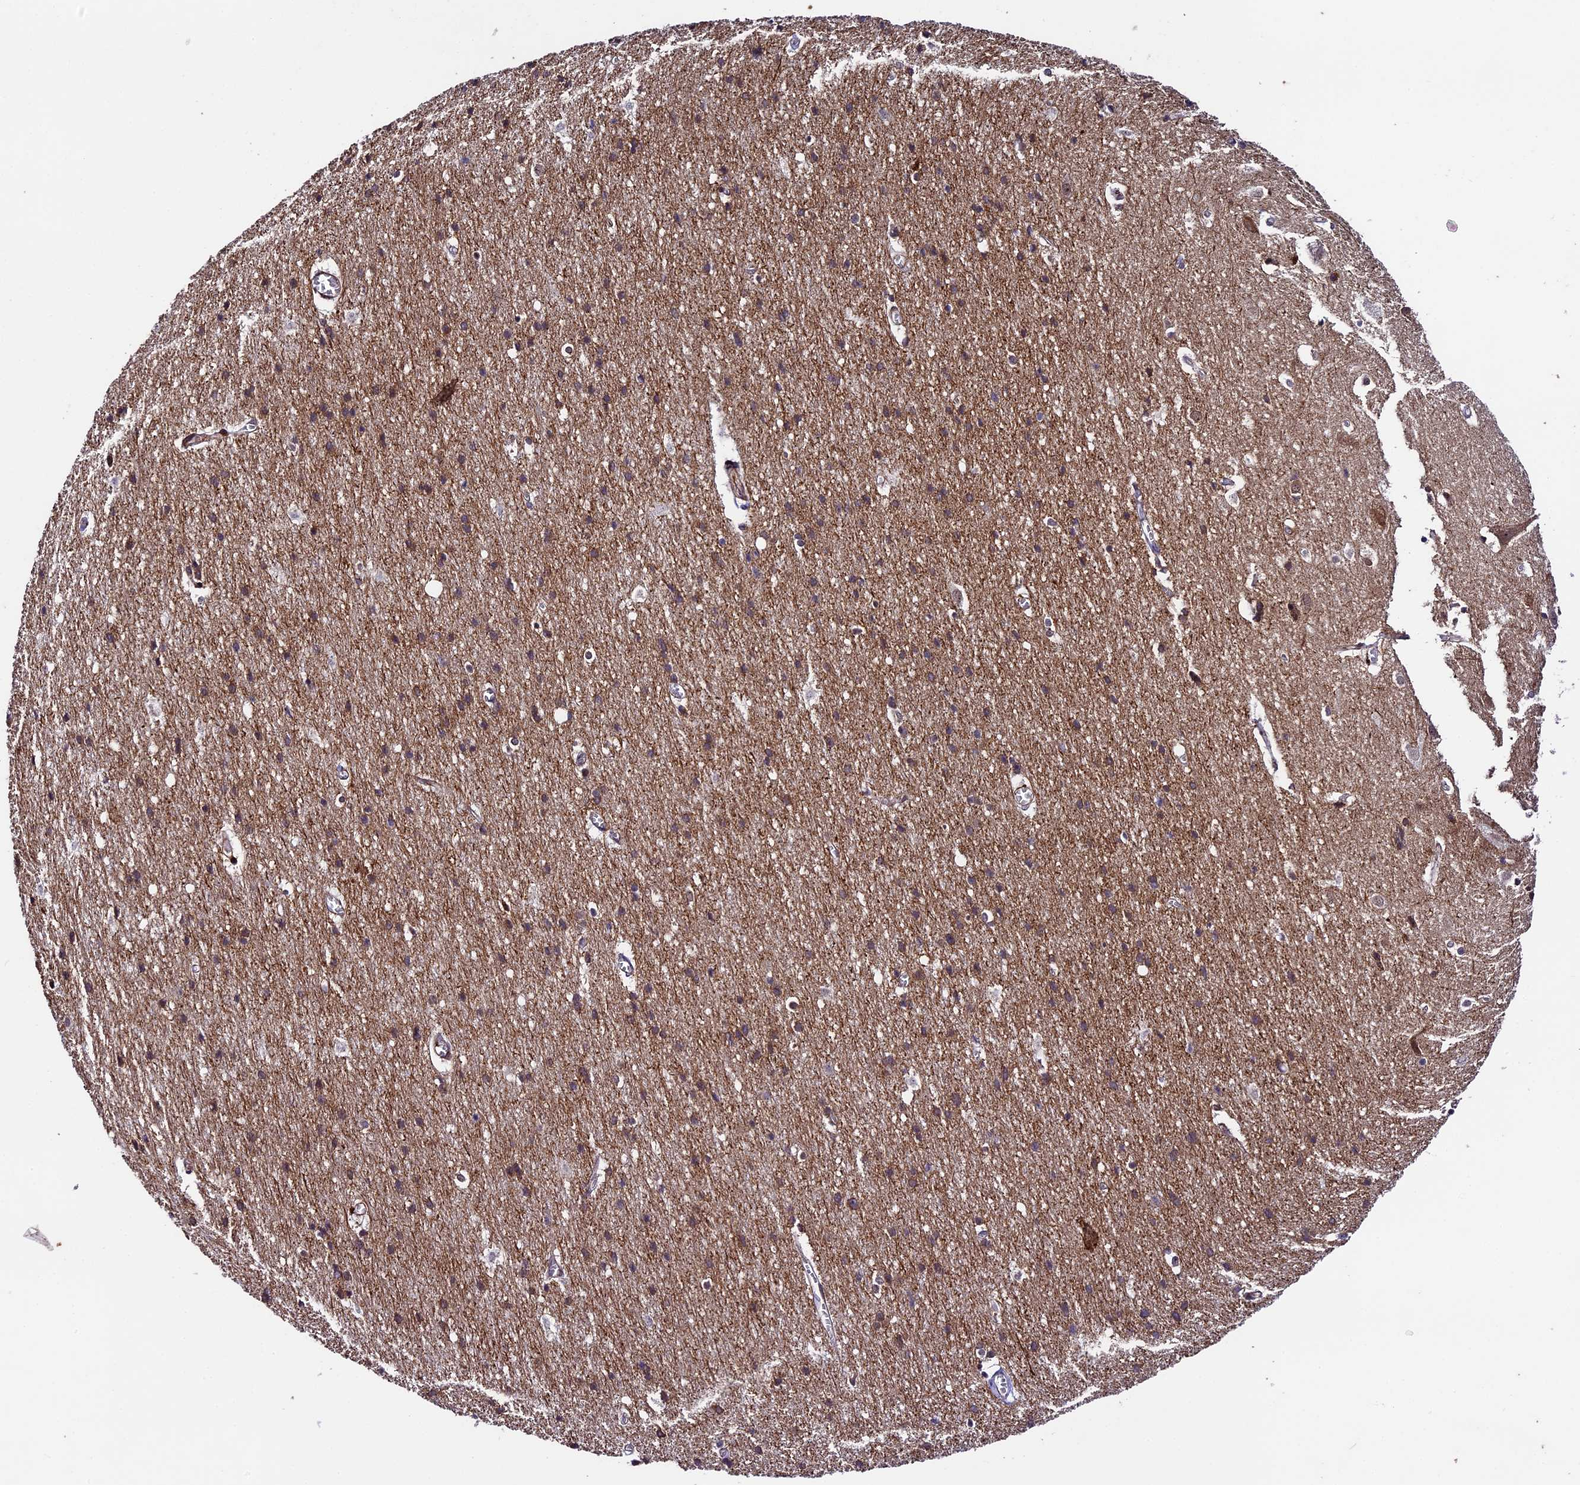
{"staining": {"intensity": "negative", "quantity": "none", "location": "none"}, "tissue": "cerebral cortex", "cell_type": "Endothelial cells", "image_type": "normal", "snomed": [{"axis": "morphology", "description": "Normal tissue, NOS"}, {"axis": "topography", "description": "Cerebral cortex"}], "caption": "Immunohistochemical staining of normal cerebral cortex displays no significant expression in endothelial cells. (Immunohistochemistry, brightfield microscopy, high magnification).", "gene": "SIPA1L3", "patient": {"sex": "male", "age": 54}}